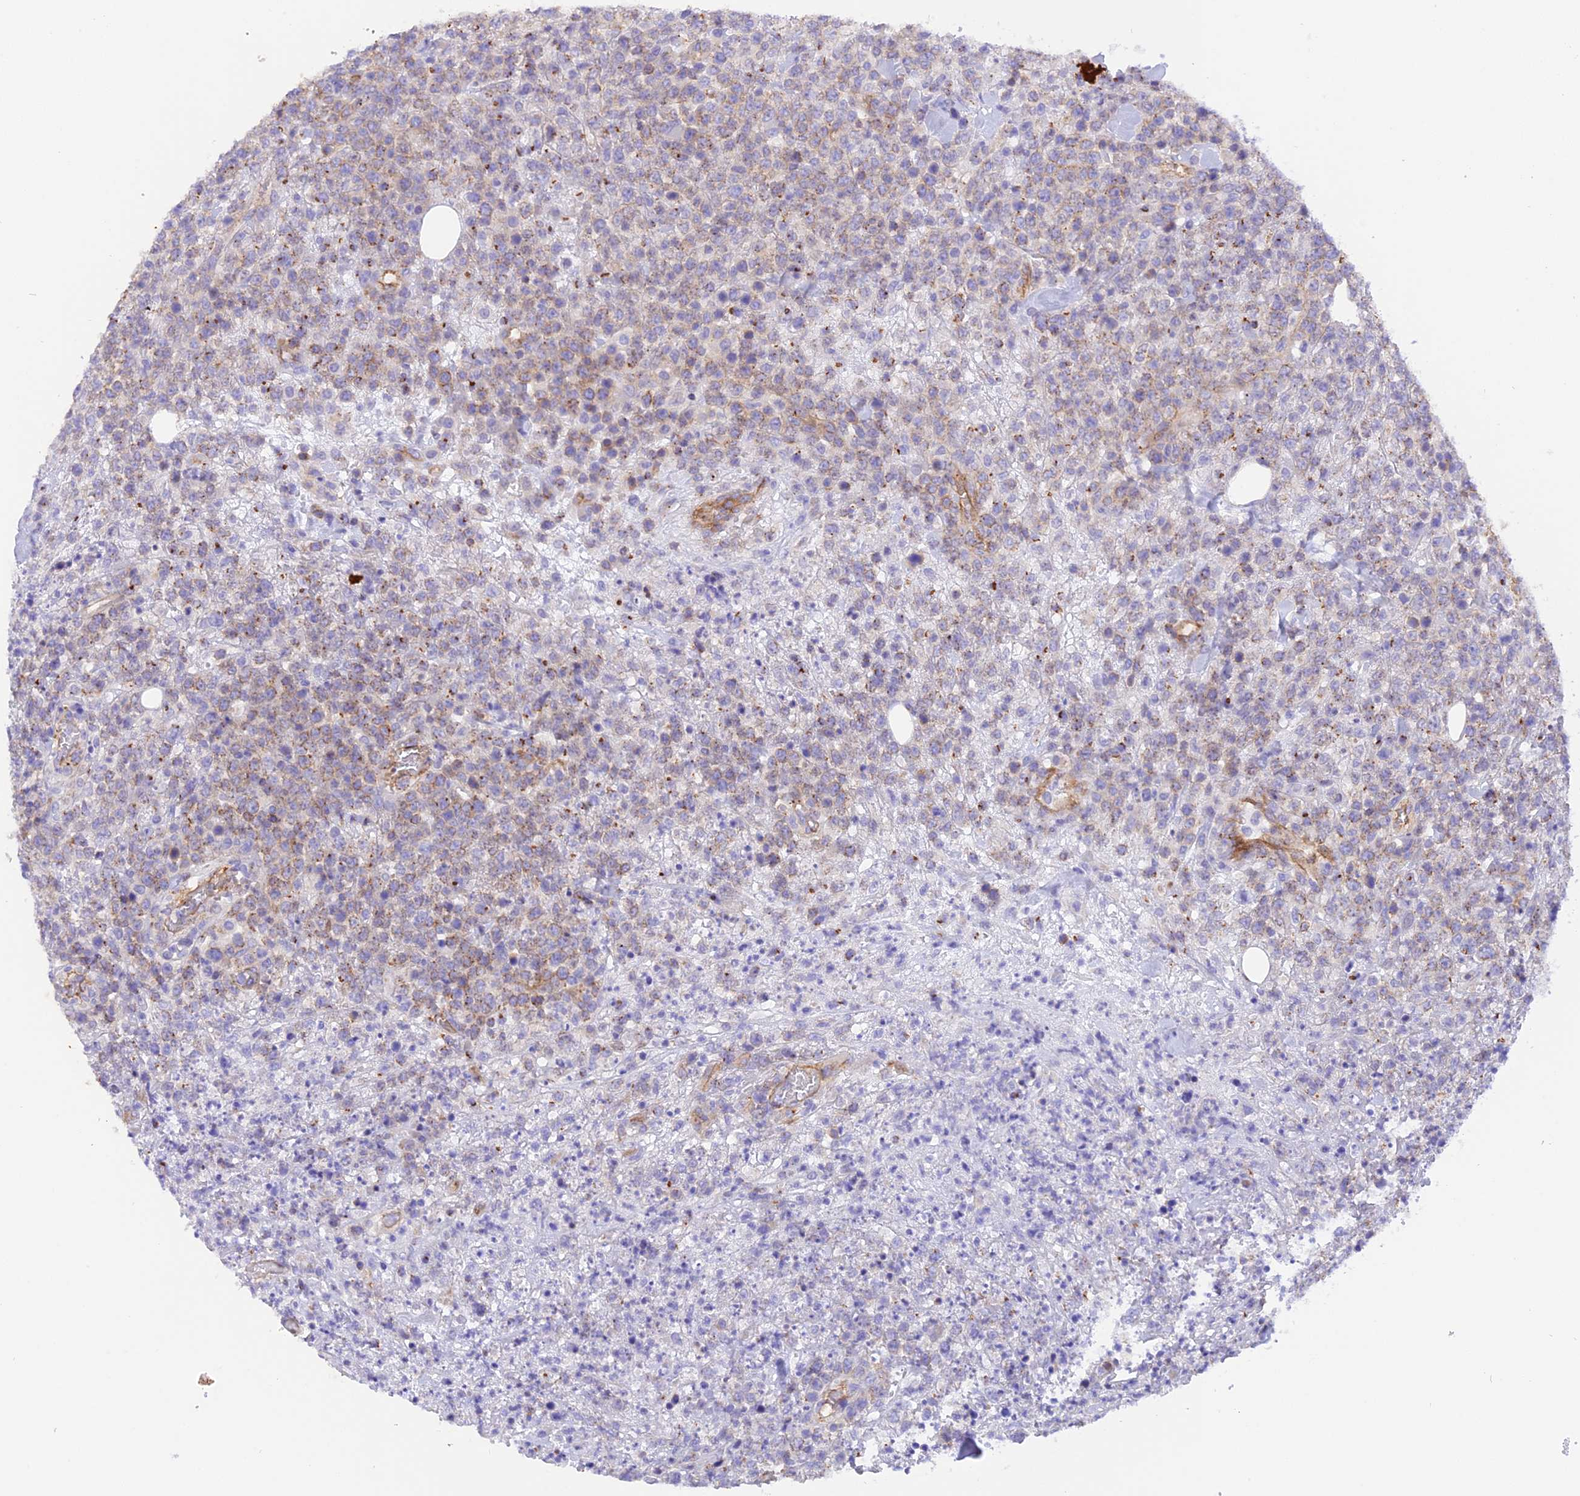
{"staining": {"intensity": "weak", "quantity": "25%-75%", "location": "cytoplasmic/membranous"}, "tissue": "lymphoma", "cell_type": "Tumor cells", "image_type": "cancer", "snomed": [{"axis": "morphology", "description": "Malignant lymphoma, non-Hodgkin's type, High grade"}, {"axis": "topography", "description": "Colon"}], "caption": "Immunohistochemistry of lymphoma shows low levels of weak cytoplasmic/membranous positivity in approximately 25%-75% of tumor cells. The protein of interest is shown in brown color, while the nuclei are stained blue.", "gene": "FAM193A", "patient": {"sex": "female", "age": 53}}